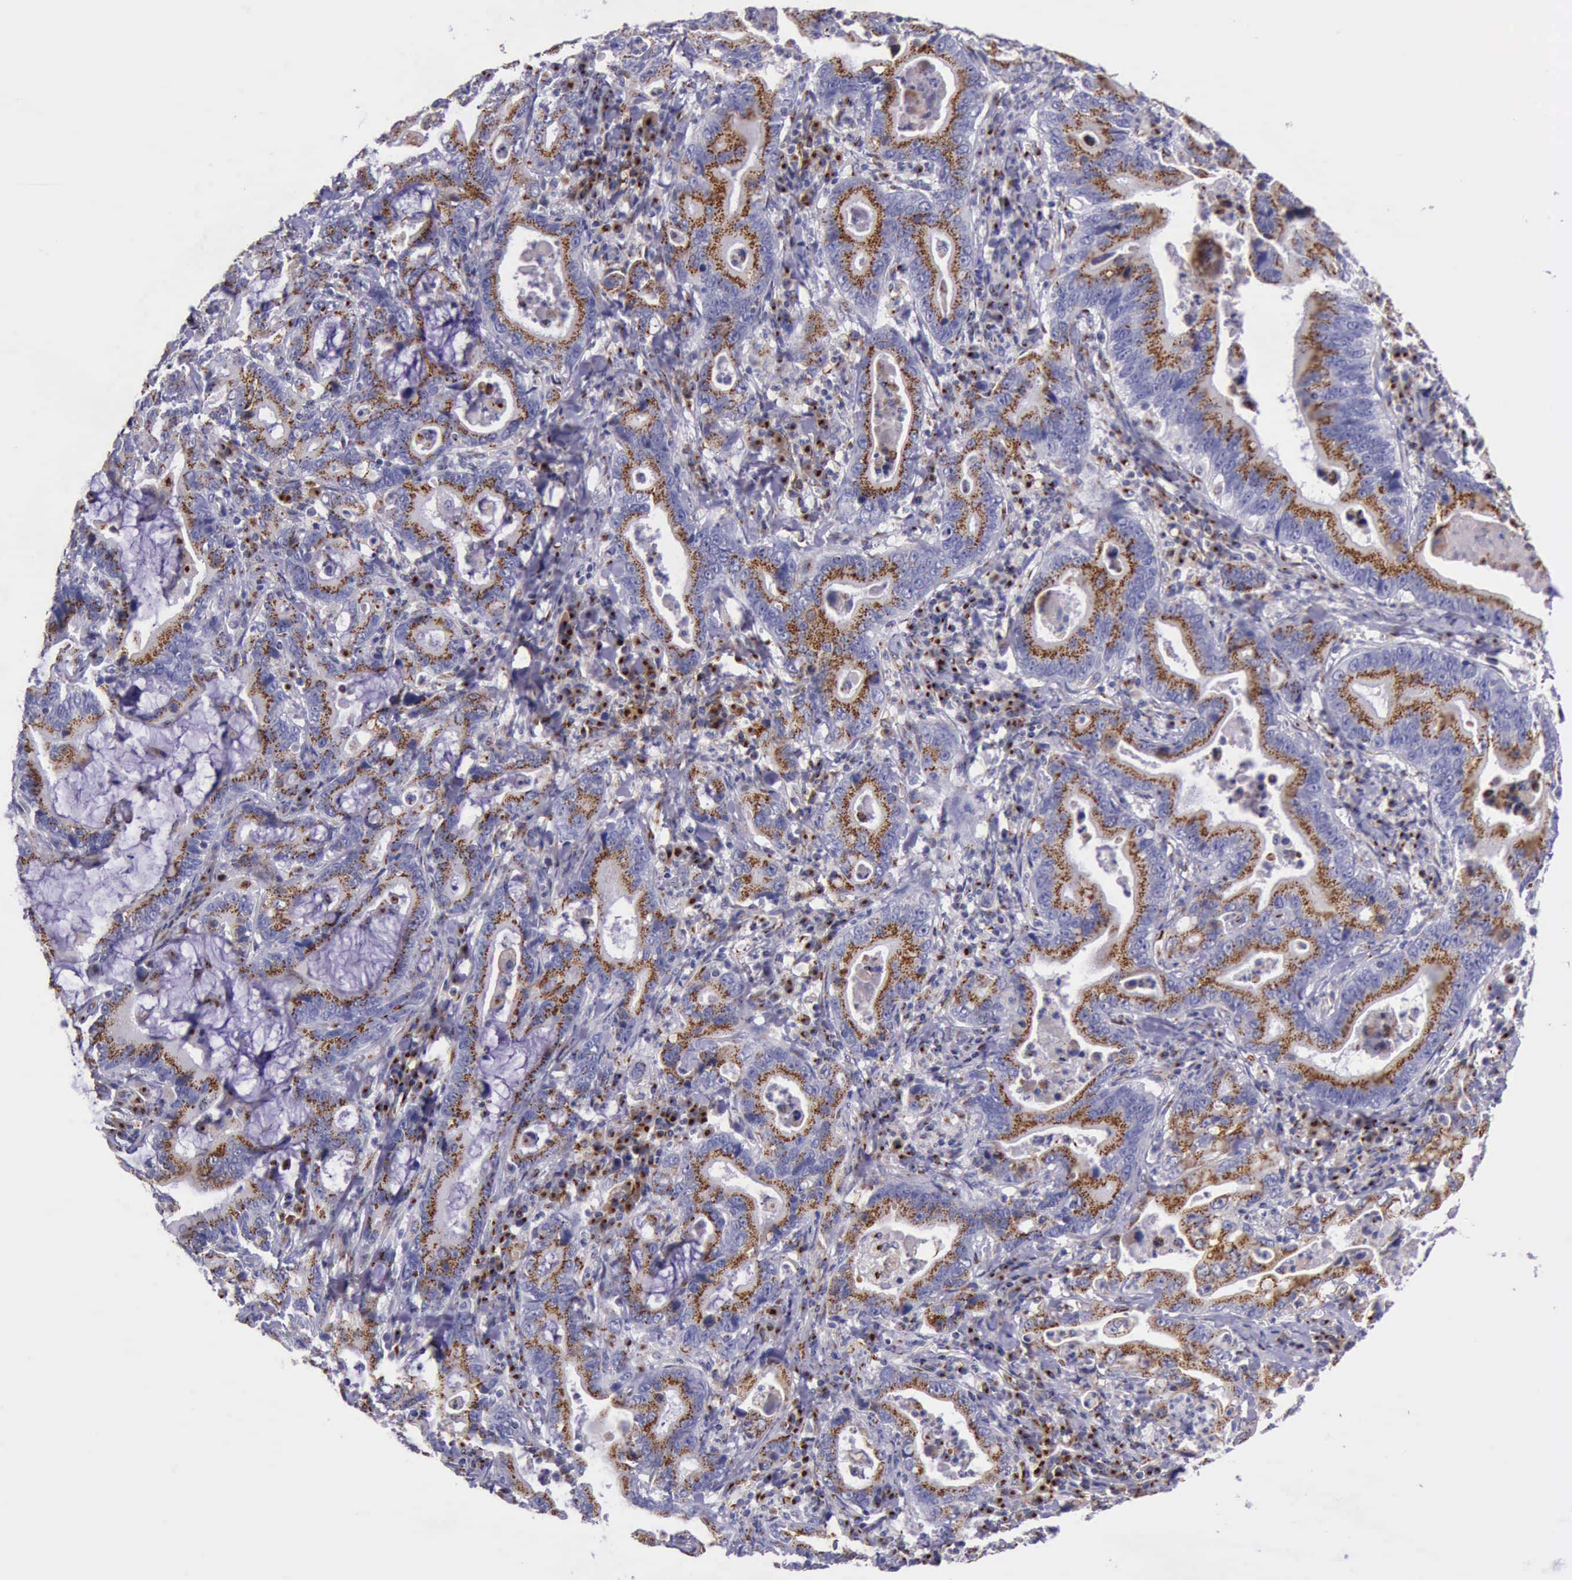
{"staining": {"intensity": "strong", "quantity": ">75%", "location": "cytoplasmic/membranous"}, "tissue": "stomach cancer", "cell_type": "Tumor cells", "image_type": "cancer", "snomed": [{"axis": "morphology", "description": "Adenocarcinoma, NOS"}, {"axis": "topography", "description": "Stomach, upper"}], "caption": "Immunohistochemical staining of human adenocarcinoma (stomach) demonstrates high levels of strong cytoplasmic/membranous protein staining in approximately >75% of tumor cells.", "gene": "GOLGA5", "patient": {"sex": "male", "age": 63}}